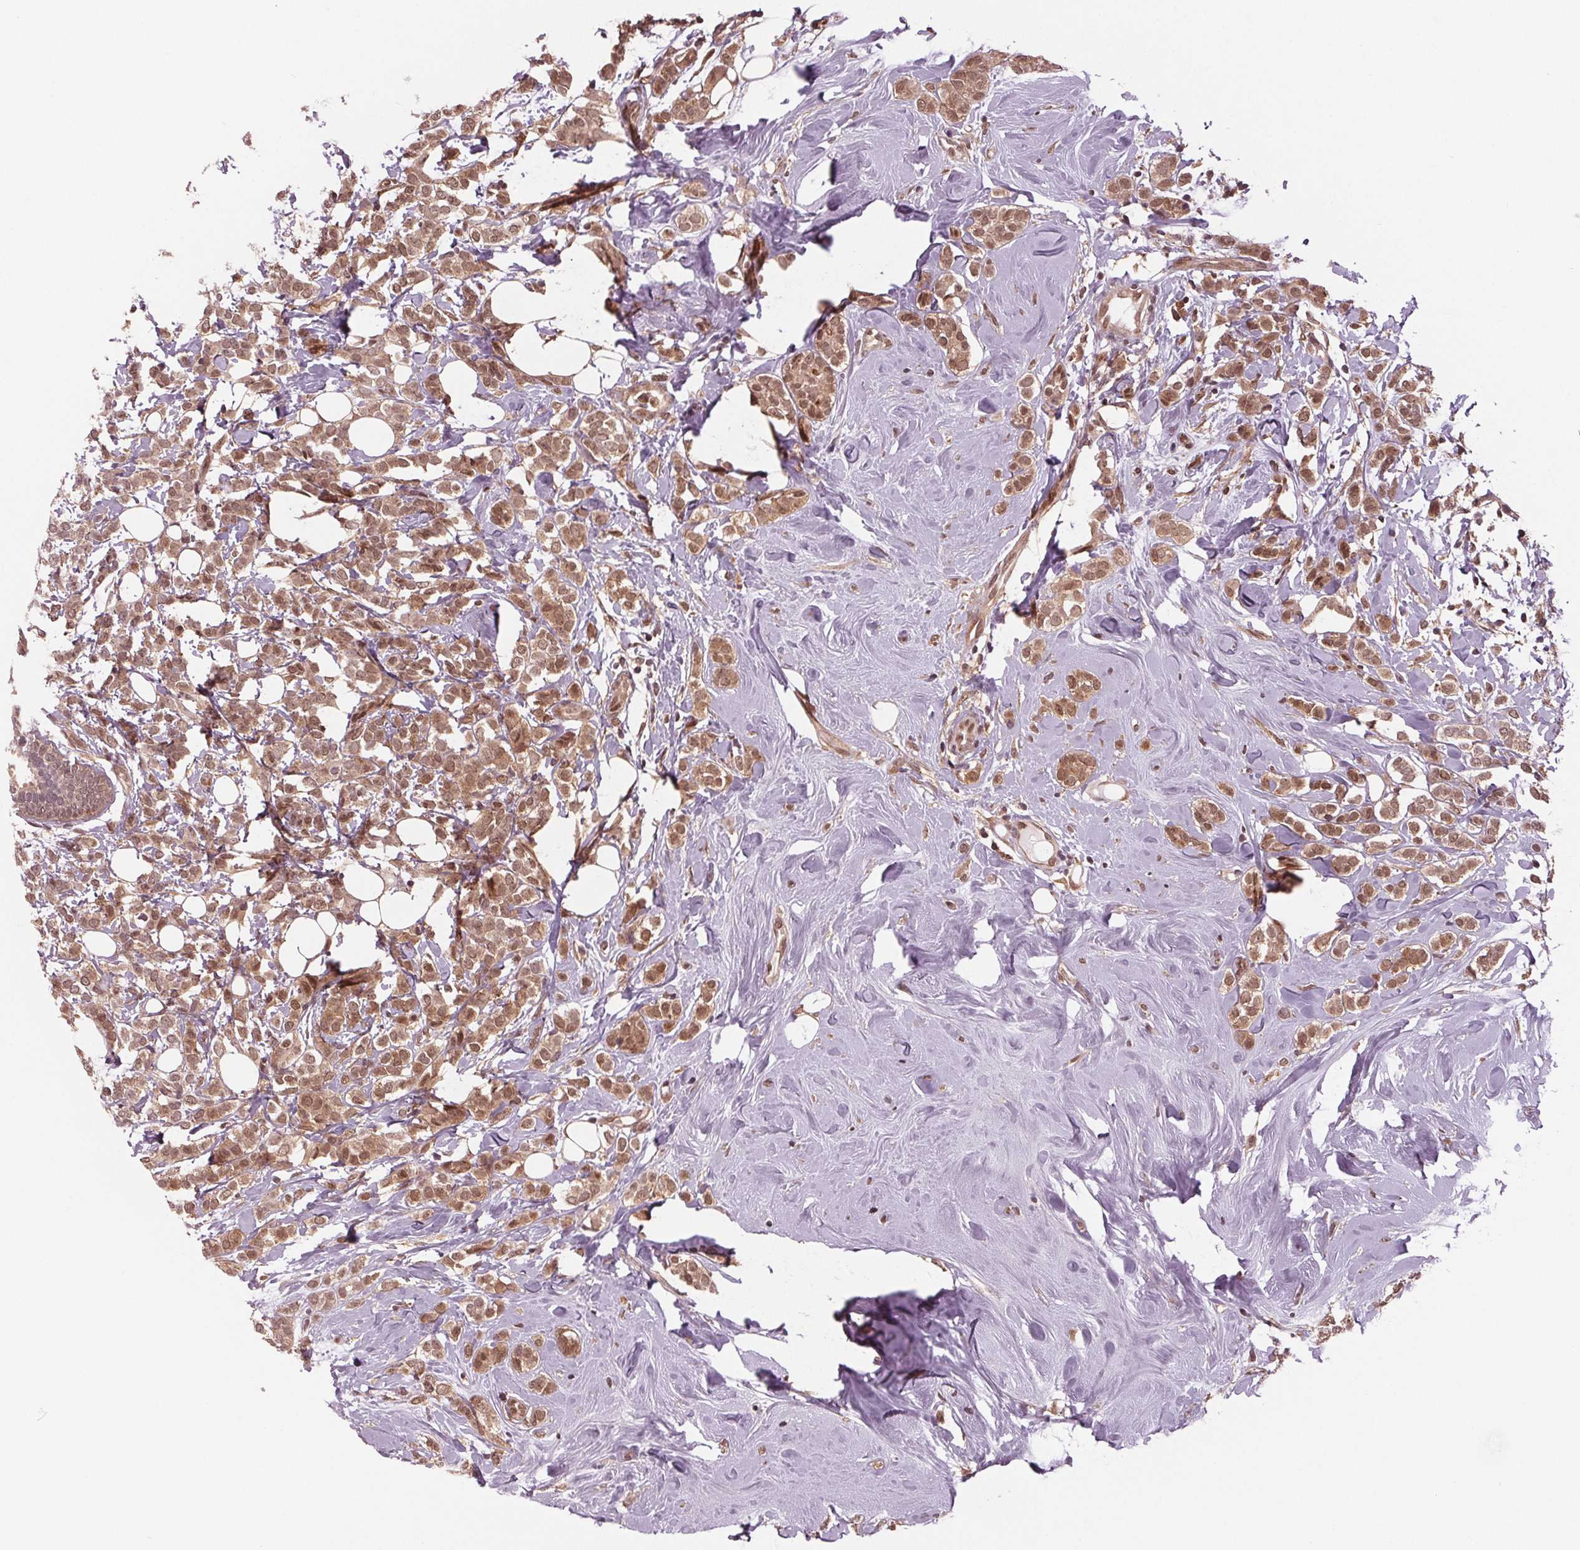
{"staining": {"intensity": "moderate", "quantity": ">75%", "location": "cytoplasmic/membranous"}, "tissue": "breast cancer", "cell_type": "Tumor cells", "image_type": "cancer", "snomed": [{"axis": "morphology", "description": "Lobular carcinoma"}, {"axis": "topography", "description": "Breast"}], "caption": "Human breast cancer (lobular carcinoma) stained with a brown dye displays moderate cytoplasmic/membranous positive expression in about >75% of tumor cells.", "gene": "STAT3", "patient": {"sex": "female", "age": 49}}